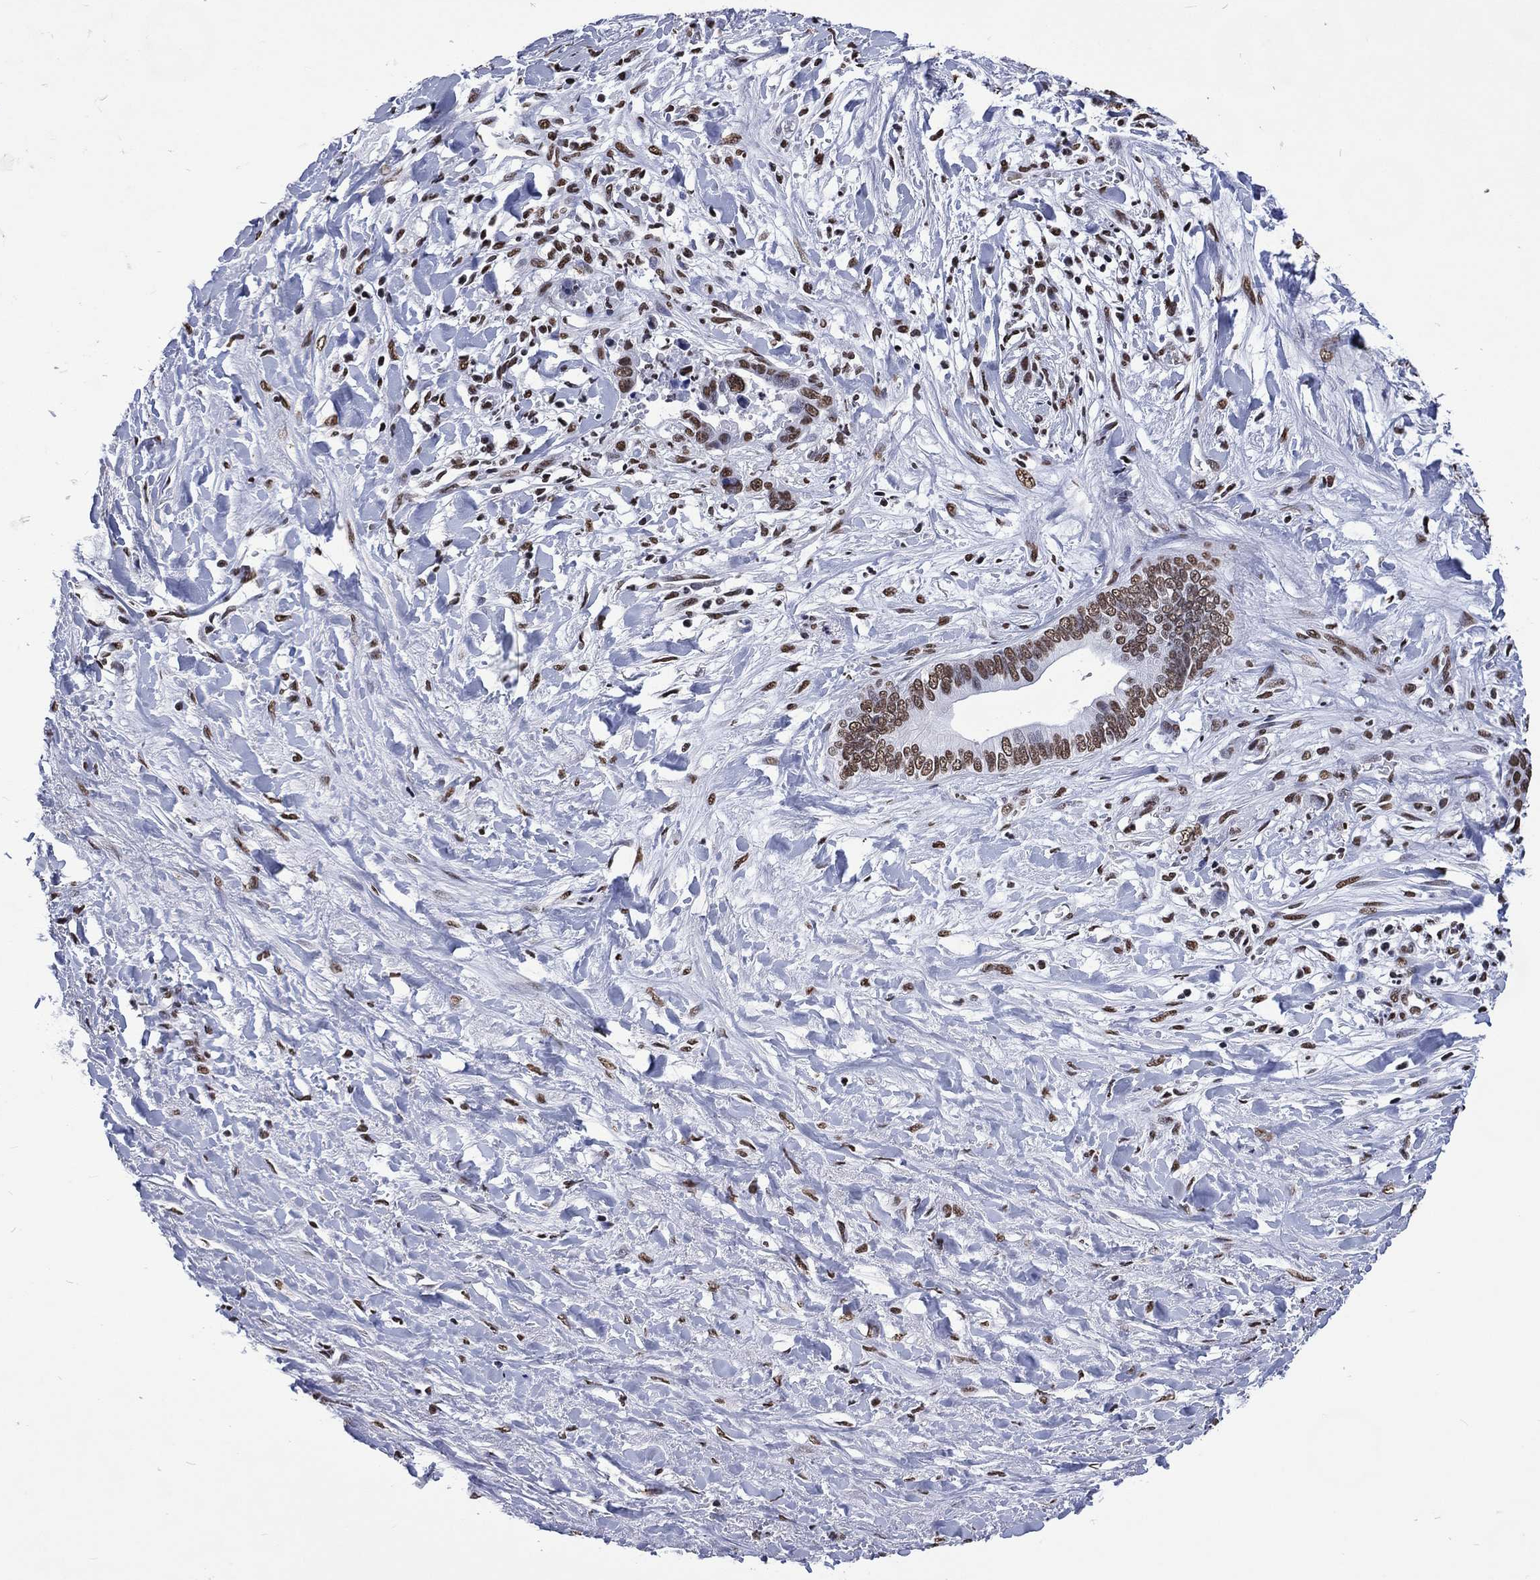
{"staining": {"intensity": "moderate", "quantity": ">75%", "location": "nuclear"}, "tissue": "liver cancer", "cell_type": "Tumor cells", "image_type": "cancer", "snomed": [{"axis": "morphology", "description": "Cholangiocarcinoma"}, {"axis": "topography", "description": "Liver"}], "caption": "Liver cholangiocarcinoma tissue displays moderate nuclear positivity in about >75% of tumor cells, visualized by immunohistochemistry.", "gene": "RETREG2", "patient": {"sex": "female", "age": 79}}